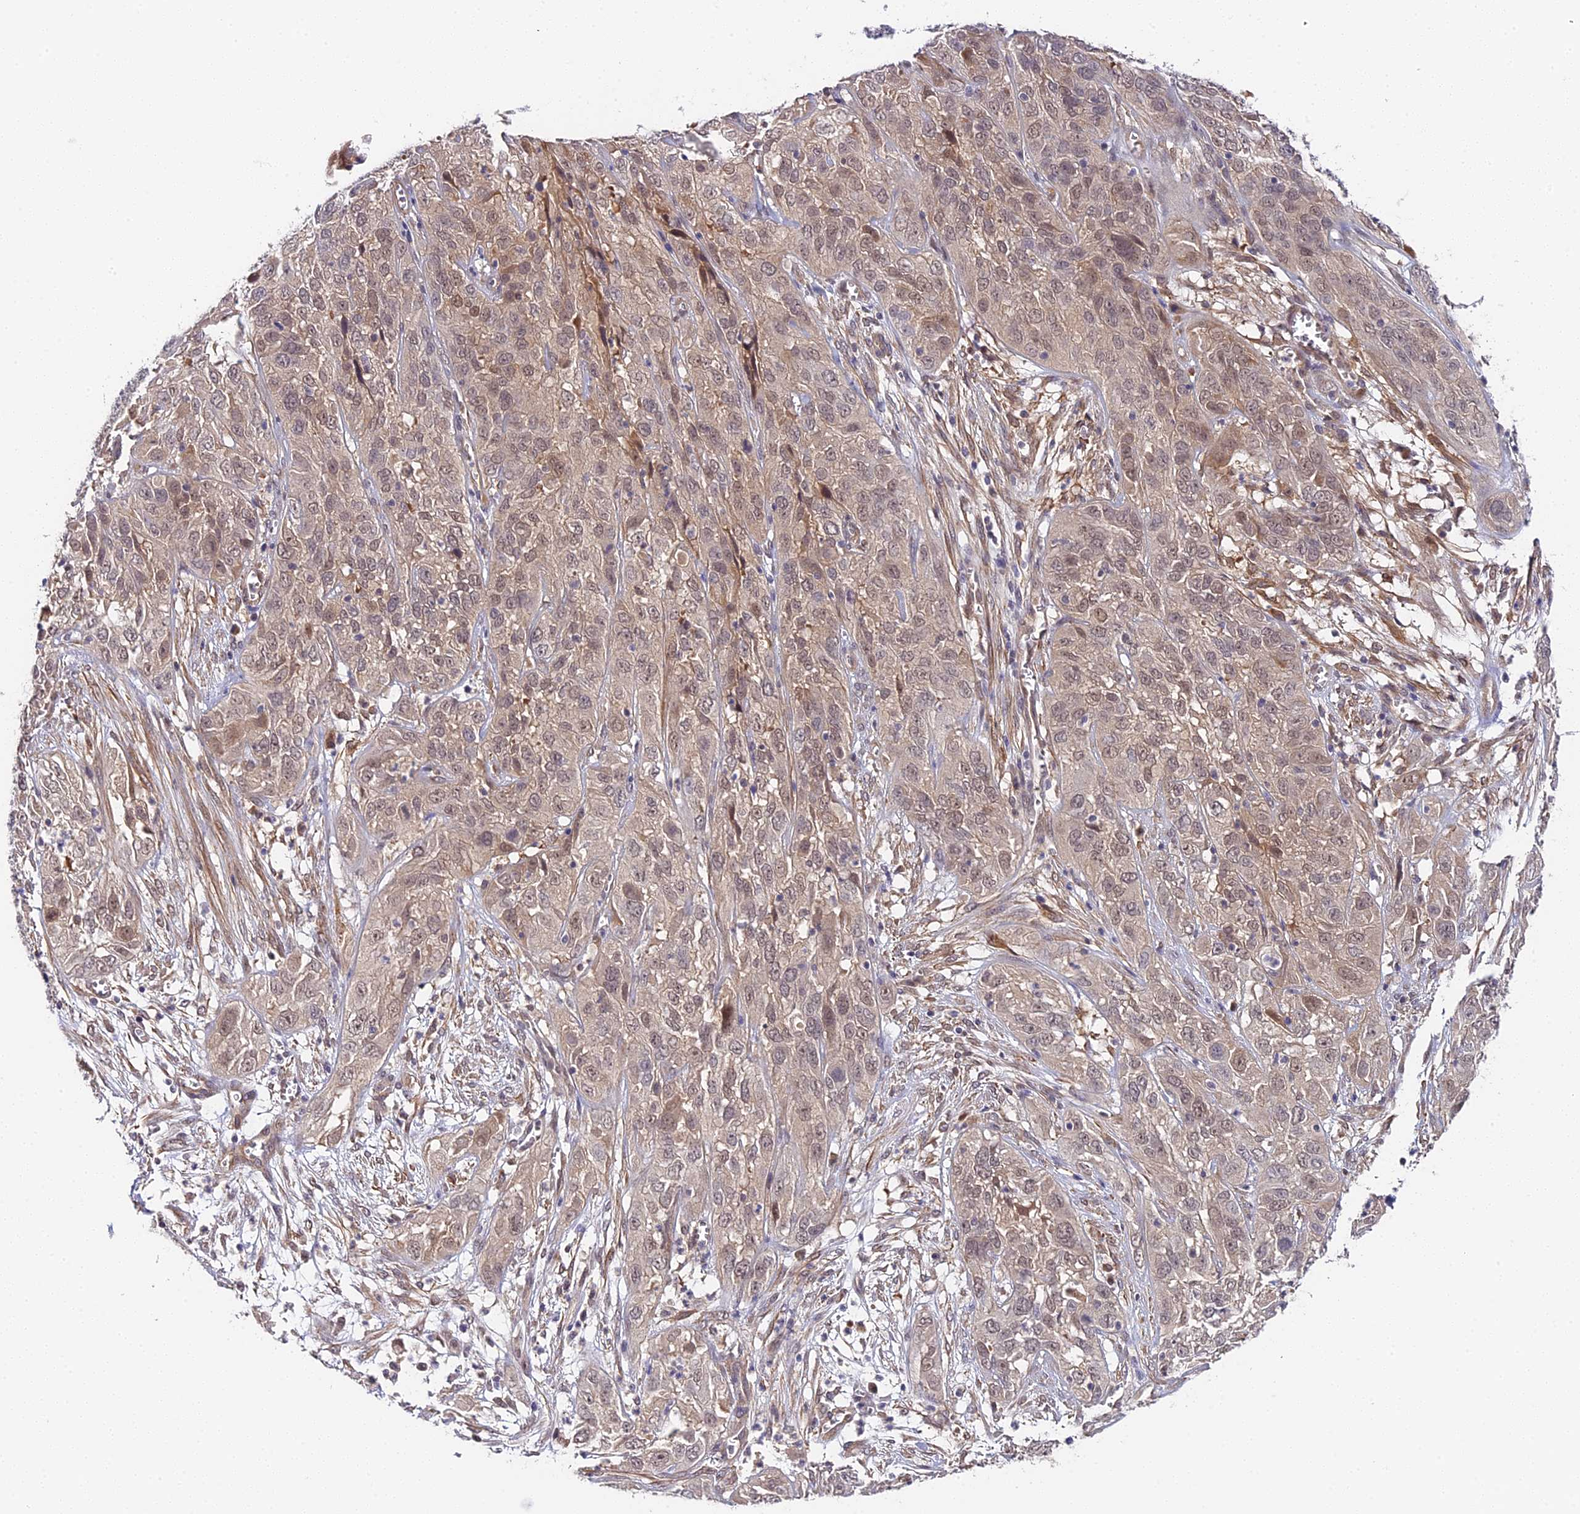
{"staining": {"intensity": "weak", "quantity": "25%-75%", "location": "cytoplasmic/membranous,nuclear"}, "tissue": "cervical cancer", "cell_type": "Tumor cells", "image_type": "cancer", "snomed": [{"axis": "morphology", "description": "Squamous cell carcinoma, NOS"}, {"axis": "topography", "description": "Cervix"}], "caption": "A photomicrograph showing weak cytoplasmic/membranous and nuclear expression in approximately 25%-75% of tumor cells in cervical squamous cell carcinoma, as visualized by brown immunohistochemical staining.", "gene": "IMPACT", "patient": {"sex": "female", "age": 32}}